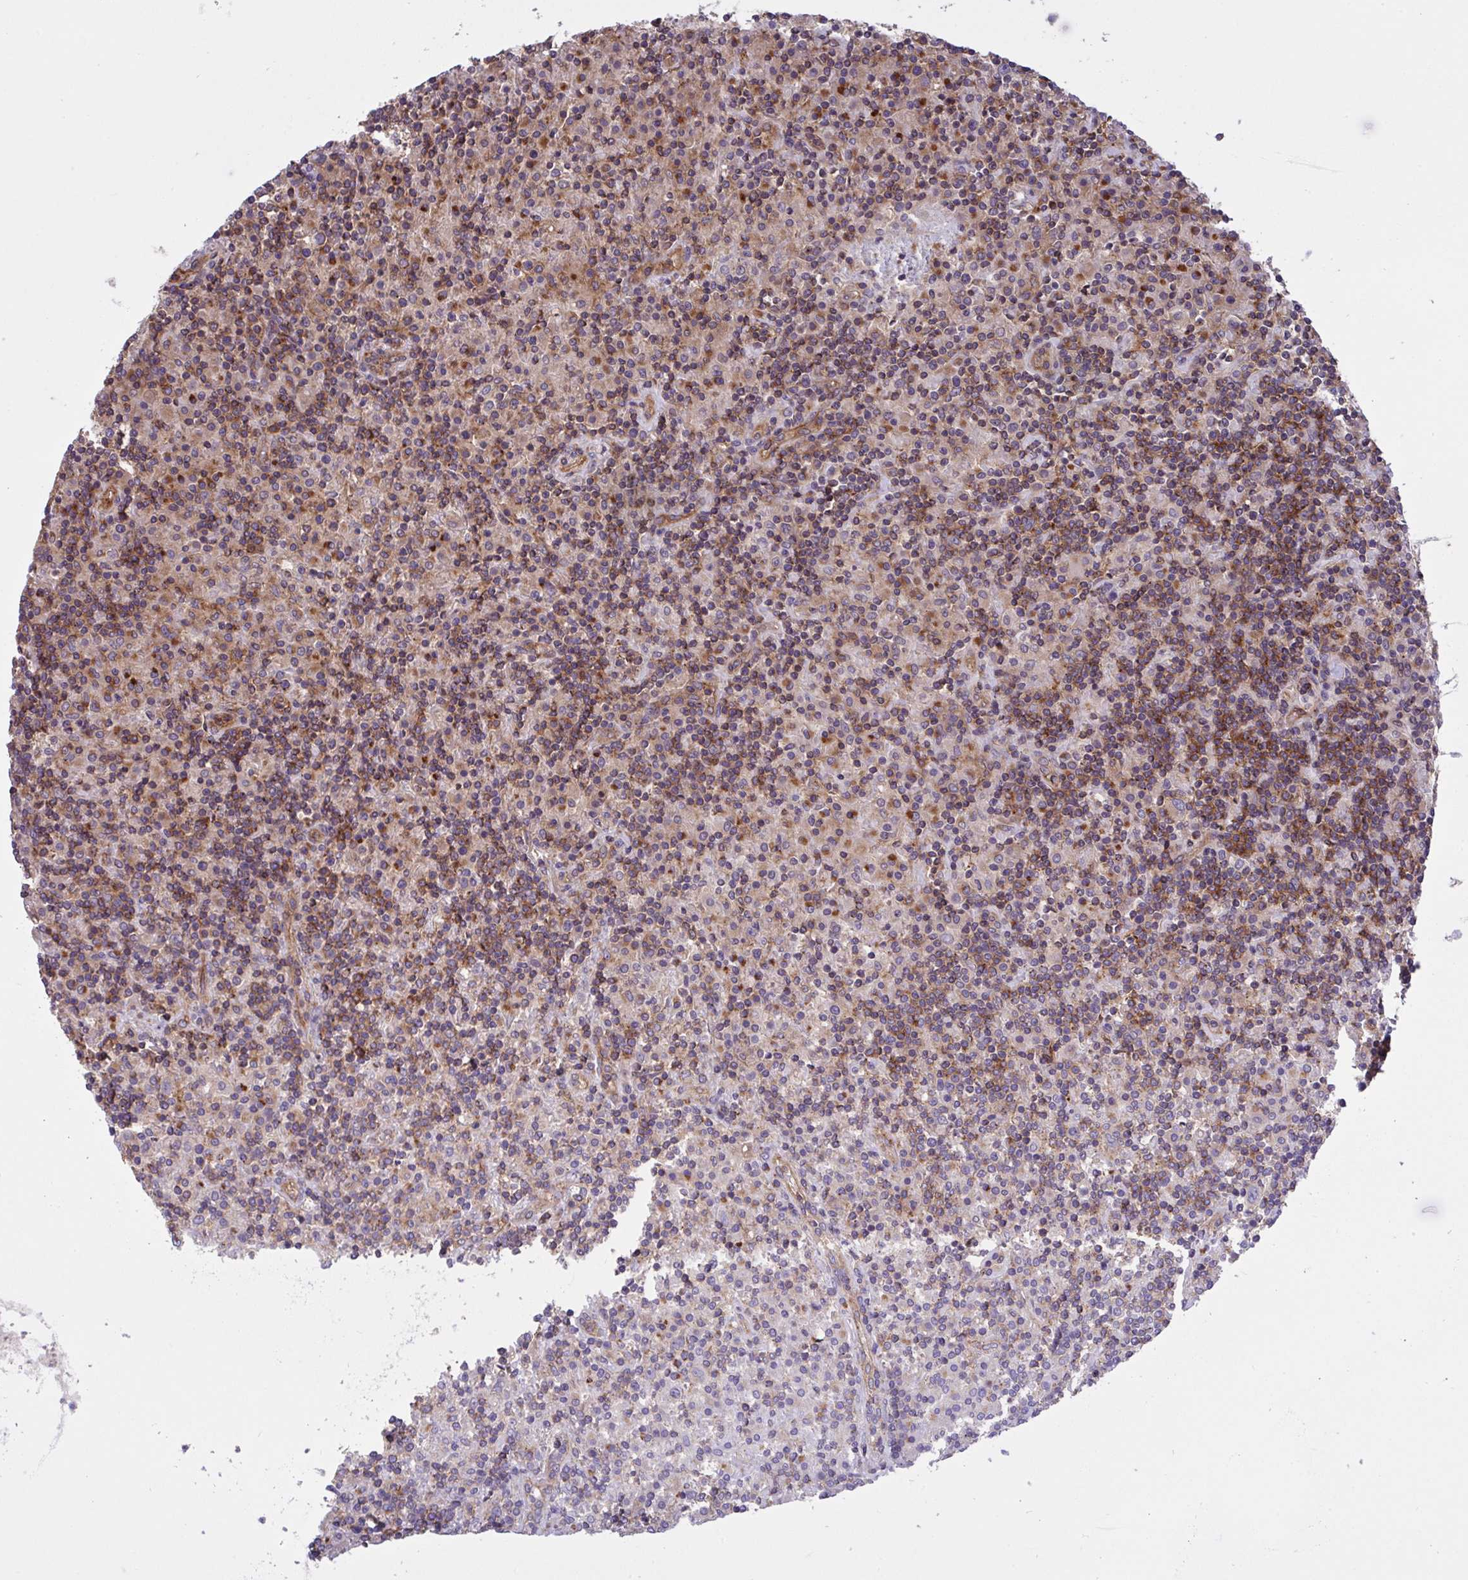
{"staining": {"intensity": "weak", "quantity": "25%-75%", "location": "cytoplasmic/membranous"}, "tissue": "lymphoma", "cell_type": "Tumor cells", "image_type": "cancer", "snomed": [{"axis": "morphology", "description": "Hodgkin's disease, NOS"}, {"axis": "topography", "description": "Lymph node"}], "caption": "Lymphoma stained for a protein (brown) shows weak cytoplasmic/membranous positive expression in about 25%-75% of tumor cells.", "gene": "C4orf36", "patient": {"sex": "male", "age": 70}}